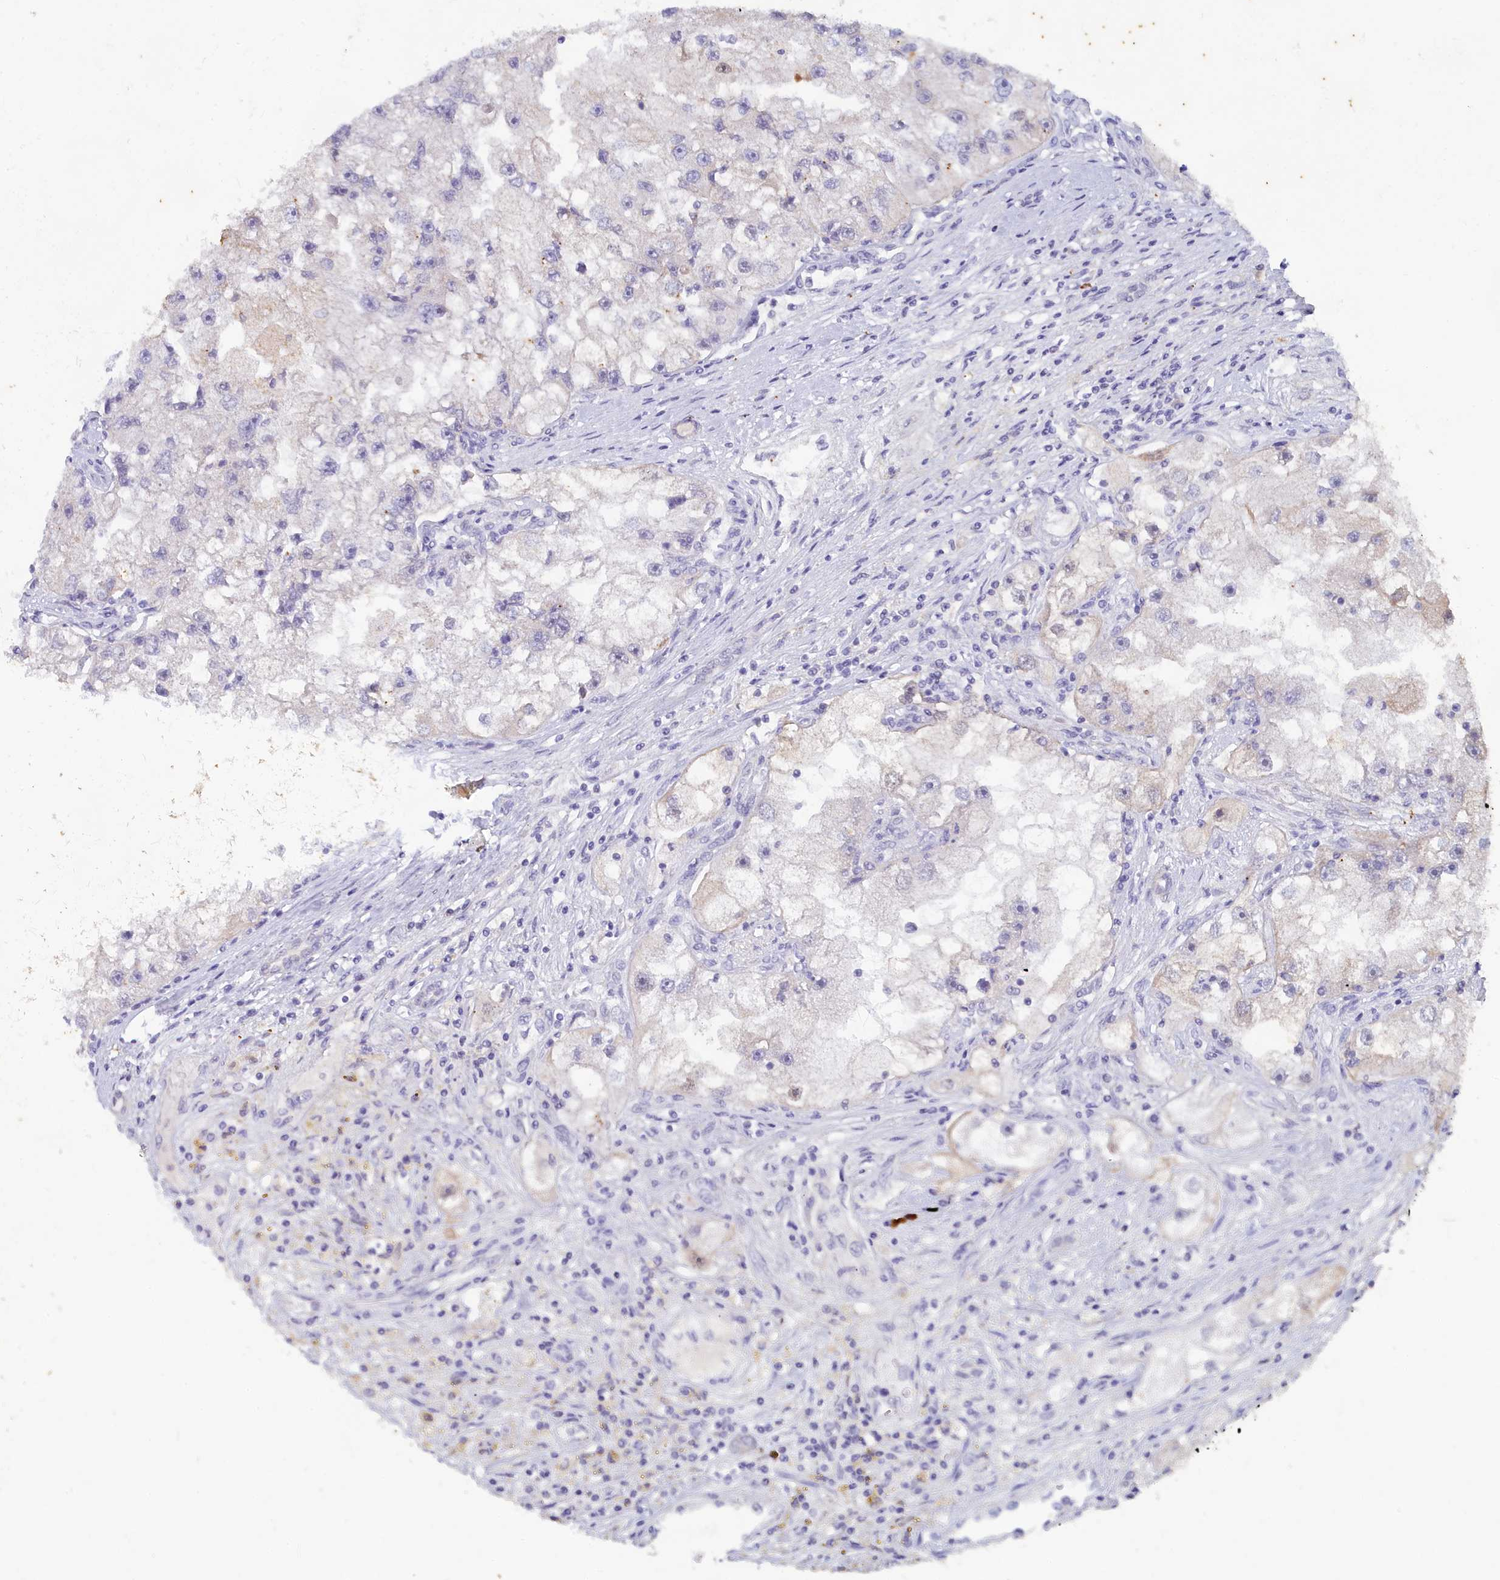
{"staining": {"intensity": "negative", "quantity": "none", "location": "none"}, "tissue": "renal cancer", "cell_type": "Tumor cells", "image_type": "cancer", "snomed": [{"axis": "morphology", "description": "Adenocarcinoma, NOS"}, {"axis": "topography", "description": "Kidney"}], "caption": "Renal adenocarcinoma was stained to show a protein in brown. There is no significant expression in tumor cells.", "gene": "LRIF1", "patient": {"sex": "male", "age": 63}}